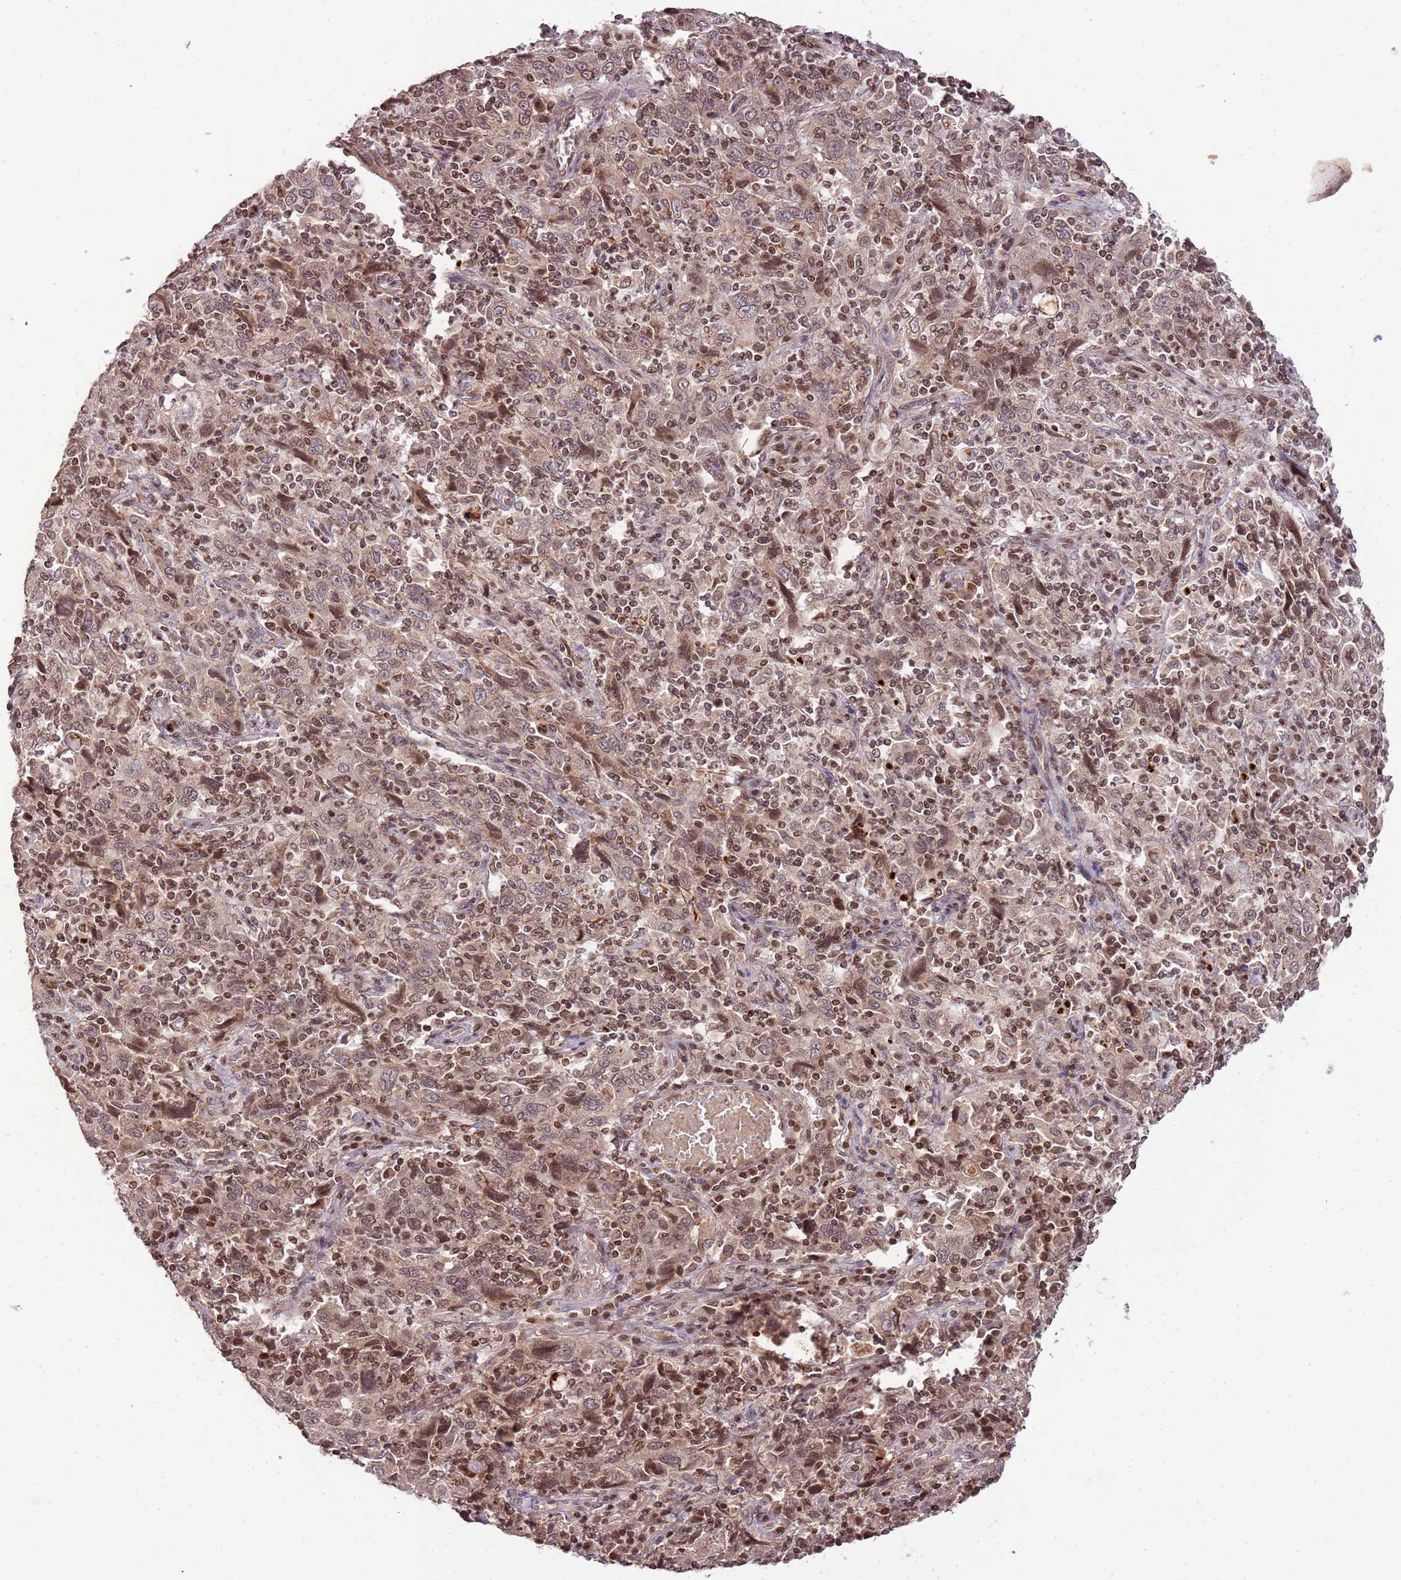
{"staining": {"intensity": "weak", "quantity": "25%-75%", "location": "nuclear"}, "tissue": "cervical cancer", "cell_type": "Tumor cells", "image_type": "cancer", "snomed": [{"axis": "morphology", "description": "Squamous cell carcinoma, NOS"}, {"axis": "topography", "description": "Cervix"}], "caption": "Immunohistochemistry of human cervical cancer (squamous cell carcinoma) shows low levels of weak nuclear staining in about 25%-75% of tumor cells.", "gene": "SAMSN1", "patient": {"sex": "female", "age": 46}}